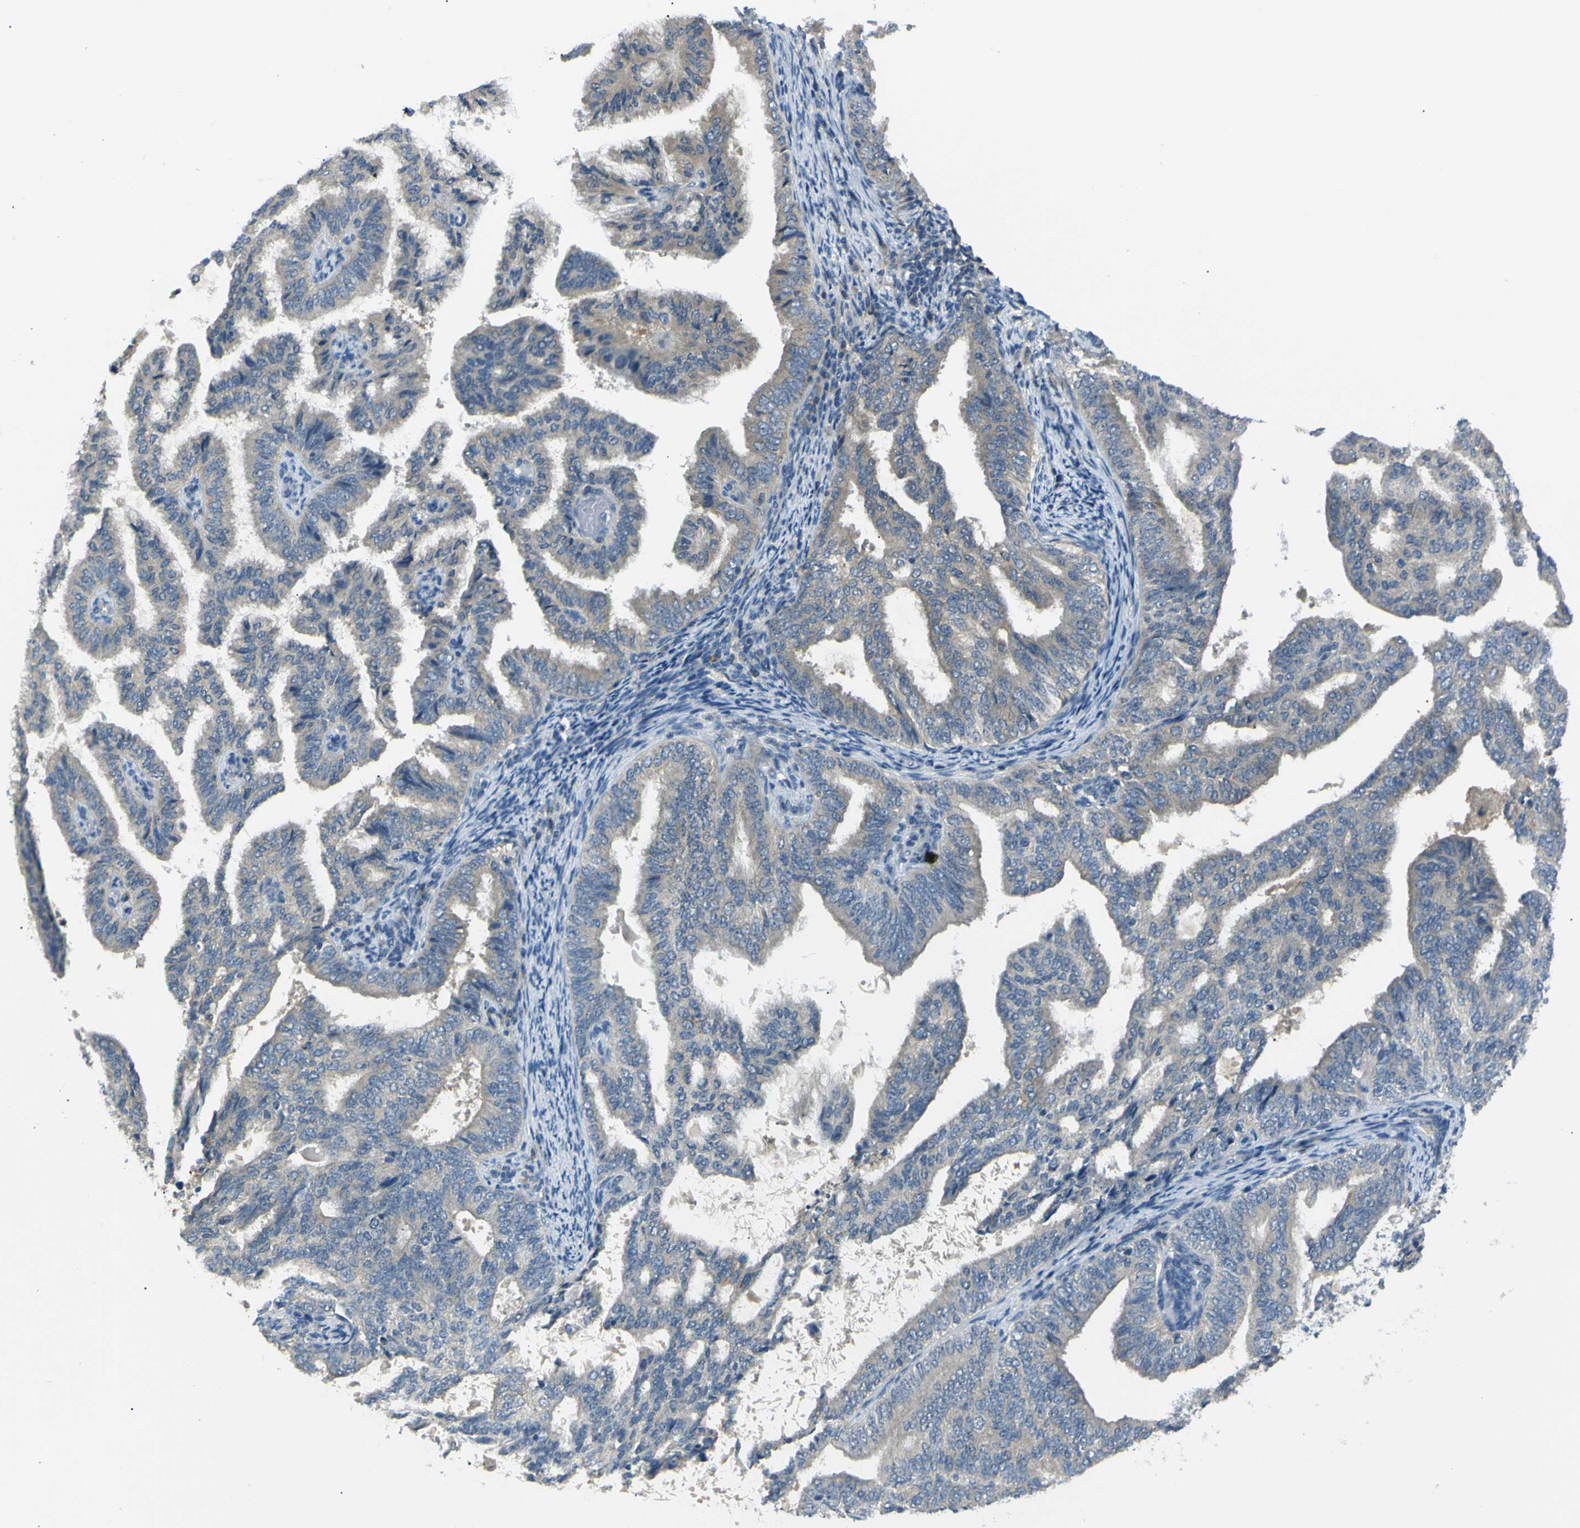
{"staining": {"intensity": "weak", "quantity": "<25%", "location": "cytoplasmic/membranous"}, "tissue": "endometrial cancer", "cell_type": "Tumor cells", "image_type": "cancer", "snomed": [{"axis": "morphology", "description": "Adenocarcinoma, NOS"}, {"axis": "topography", "description": "Endometrium"}], "caption": "An image of human adenocarcinoma (endometrial) is negative for staining in tumor cells.", "gene": "C6orf89", "patient": {"sex": "female", "age": 58}}